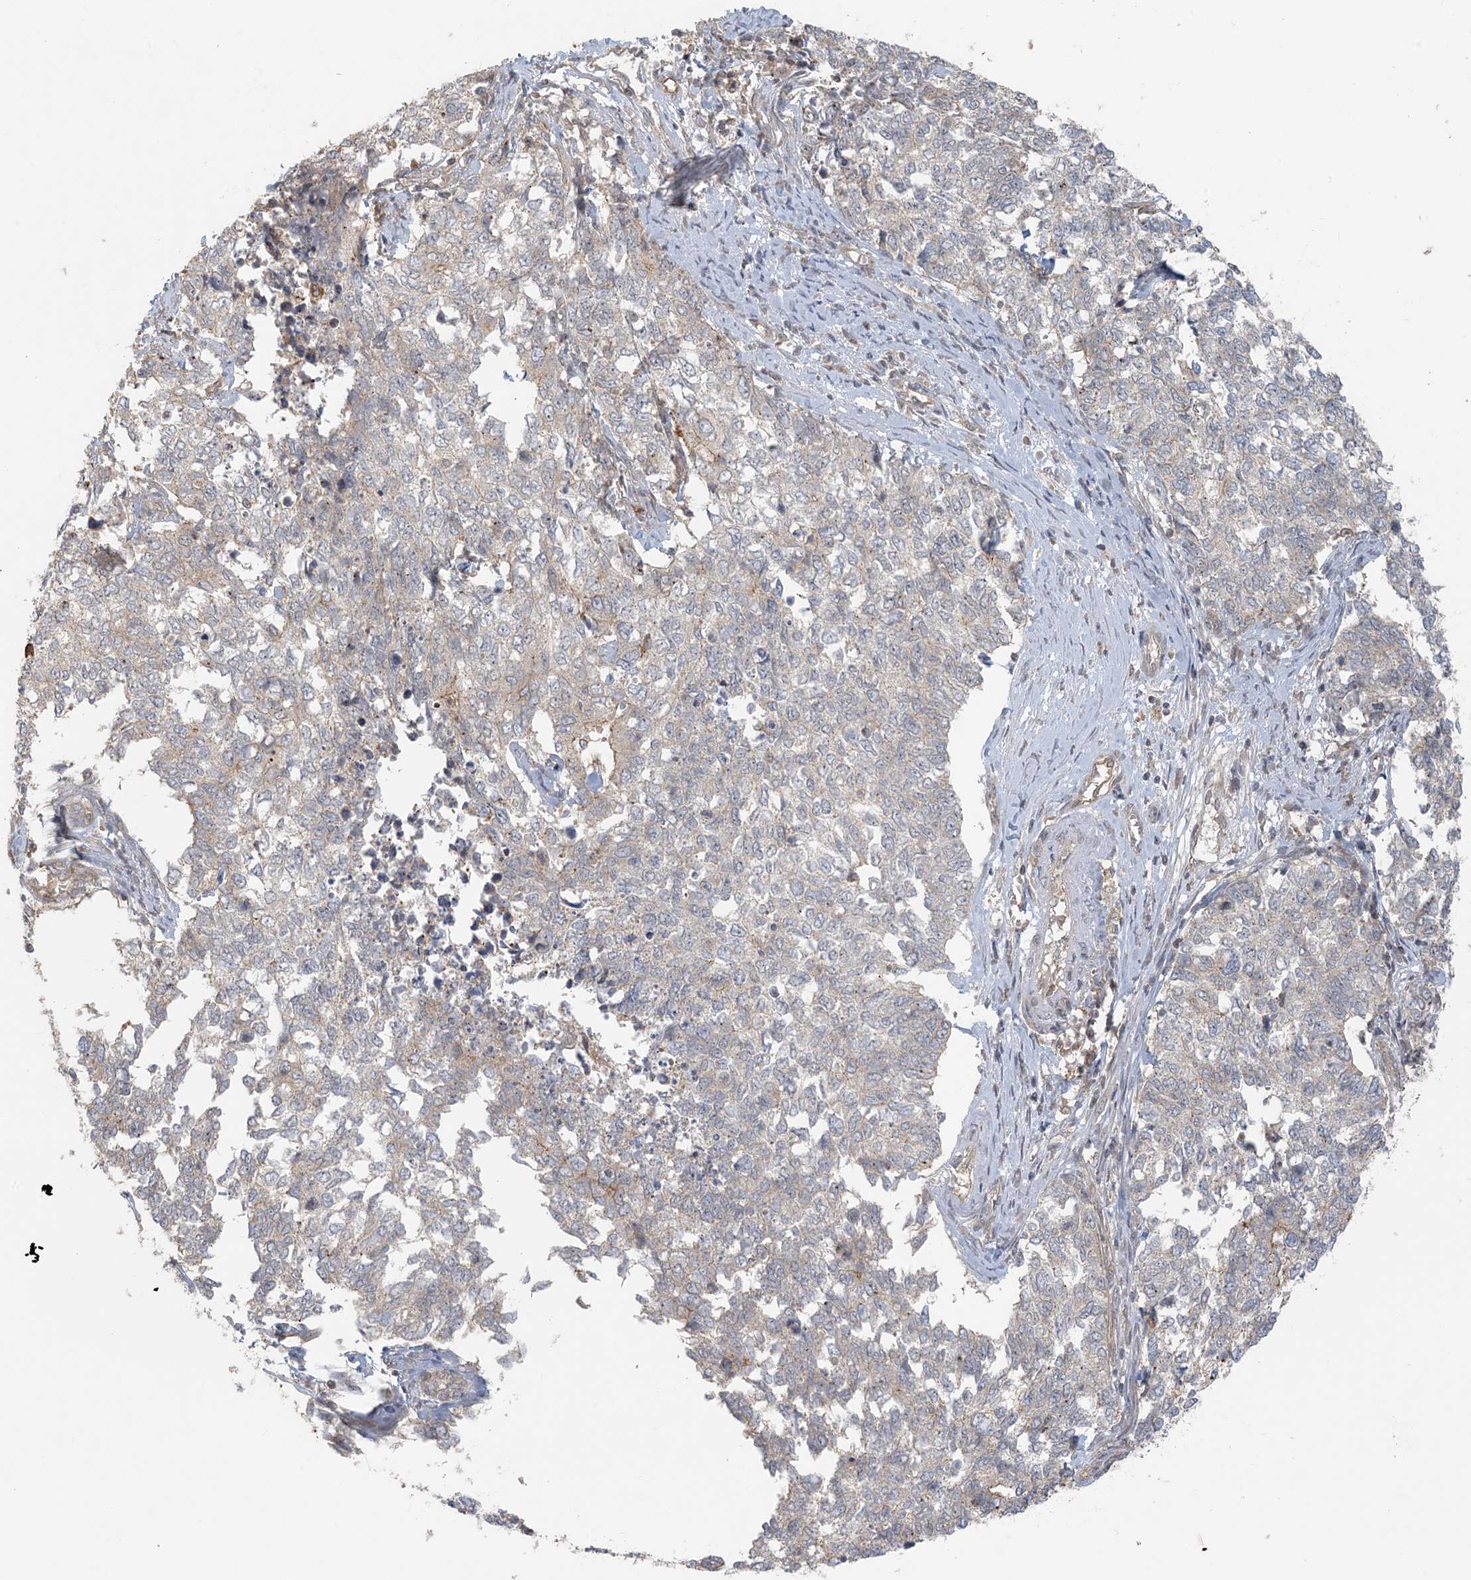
{"staining": {"intensity": "weak", "quantity": "<25%", "location": "cytoplasmic/membranous"}, "tissue": "cervical cancer", "cell_type": "Tumor cells", "image_type": "cancer", "snomed": [{"axis": "morphology", "description": "Squamous cell carcinoma, NOS"}, {"axis": "topography", "description": "Cervix"}], "caption": "DAB (3,3'-diaminobenzidine) immunohistochemical staining of squamous cell carcinoma (cervical) reveals no significant staining in tumor cells. (Brightfield microscopy of DAB (3,3'-diaminobenzidine) immunohistochemistry at high magnification).", "gene": "OBI1", "patient": {"sex": "female", "age": 63}}